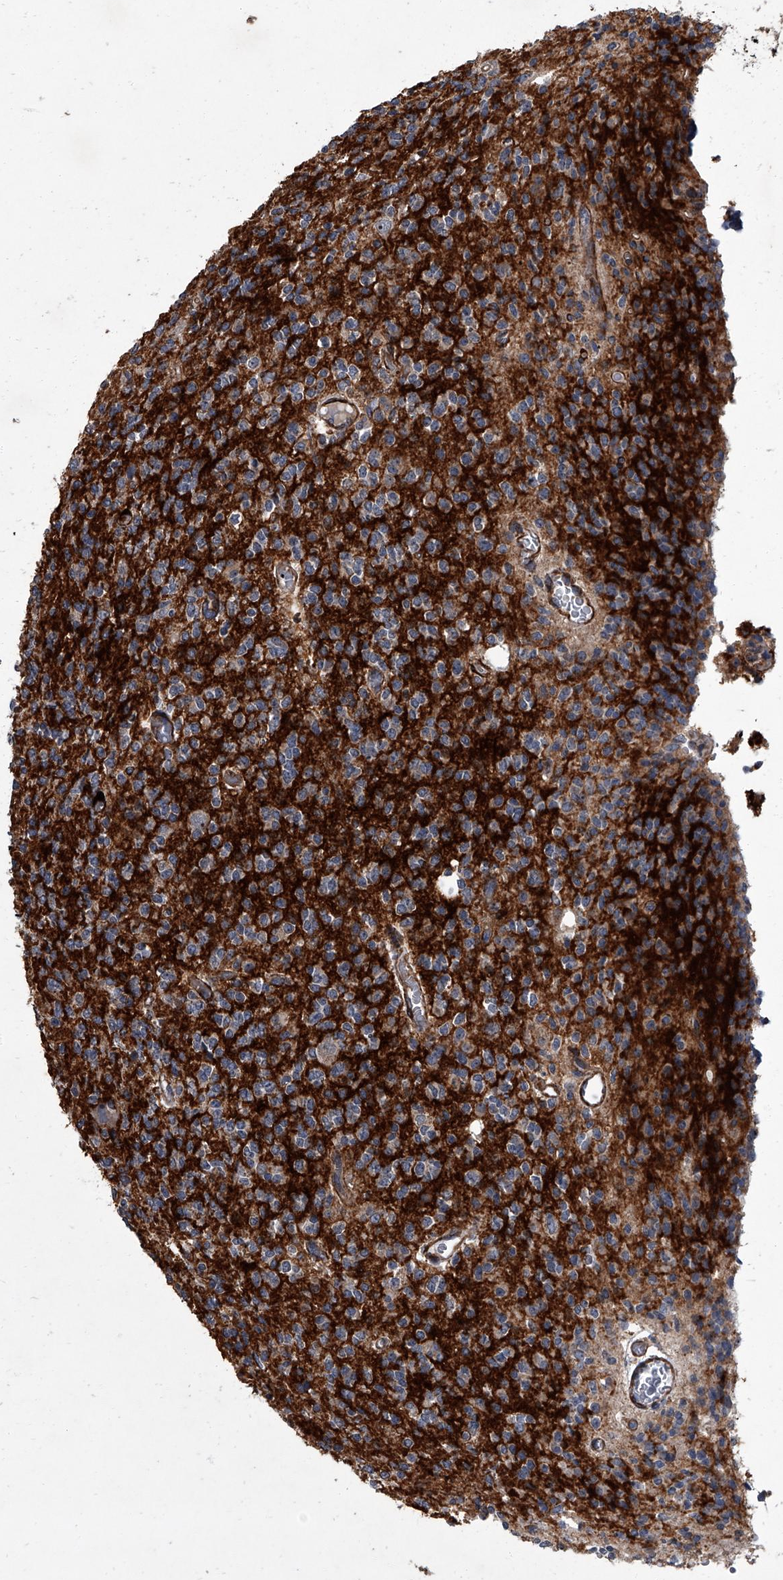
{"staining": {"intensity": "negative", "quantity": "none", "location": "none"}, "tissue": "glioma", "cell_type": "Tumor cells", "image_type": "cancer", "snomed": [{"axis": "morphology", "description": "Glioma, malignant, High grade"}, {"axis": "topography", "description": "Brain"}], "caption": "Tumor cells are negative for protein expression in human high-grade glioma (malignant). Nuclei are stained in blue.", "gene": "SIRT4", "patient": {"sex": "male", "age": 34}}